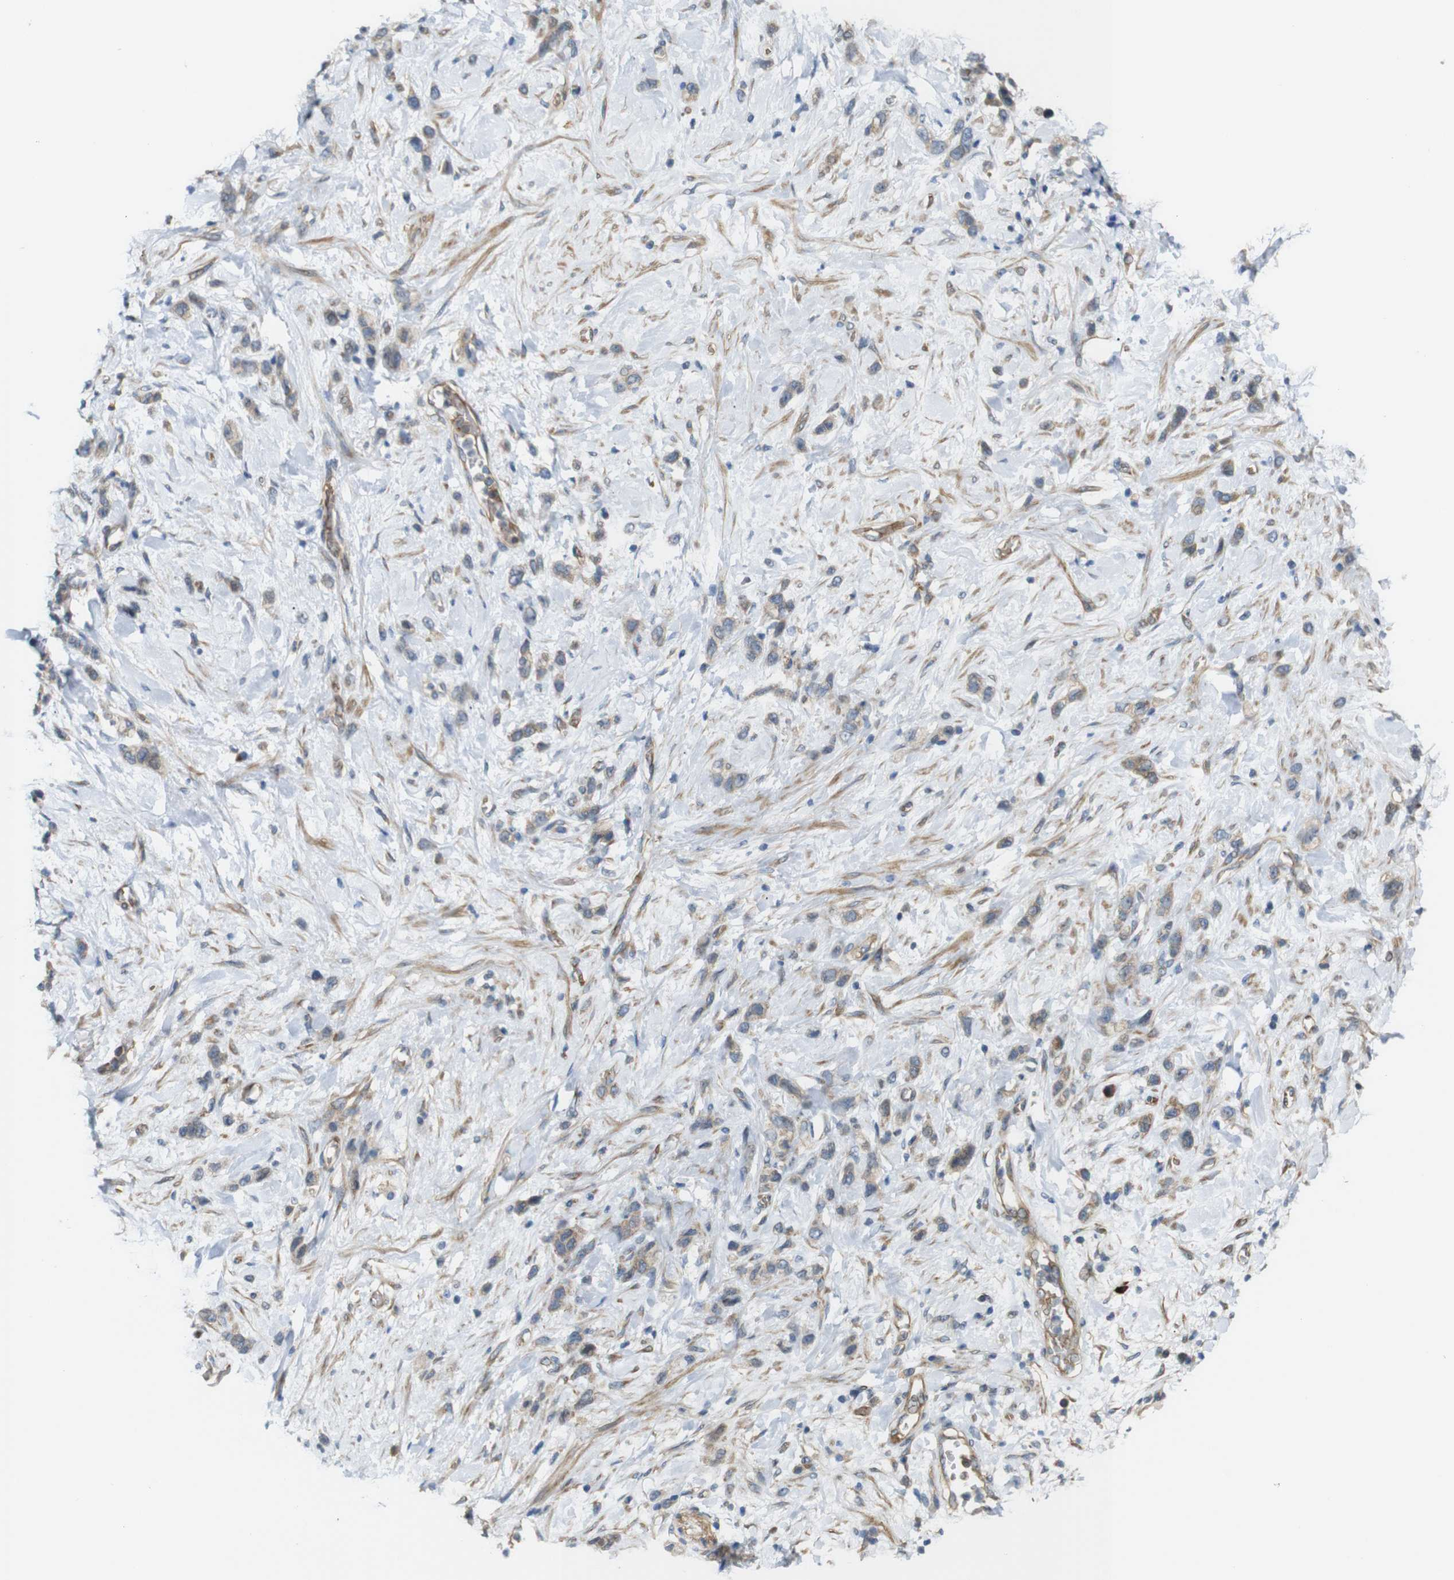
{"staining": {"intensity": "weak", "quantity": ">75%", "location": "cytoplasmic/membranous"}, "tissue": "stomach cancer", "cell_type": "Tumor cells", "image_type": "cancer", "snomed": [{"axis": "morphology", "description": "Adenocarcinoma, NOS"}, {"axis": "morphology", "description": "Adenocarcinoma, High grade"}, {"axis": "topography", "description": "Stomach, upper"}, {"axis": "topography", "description": "Stomach, lower"}], "caption": "Tumor cells show weak cytoplasmic/membranous staining in approximately >75% of cells in stomach cancer (high-grade adenocarcinoma).", "gene": "RPTOR", "patient": {"sex": "female", "age": 65}}